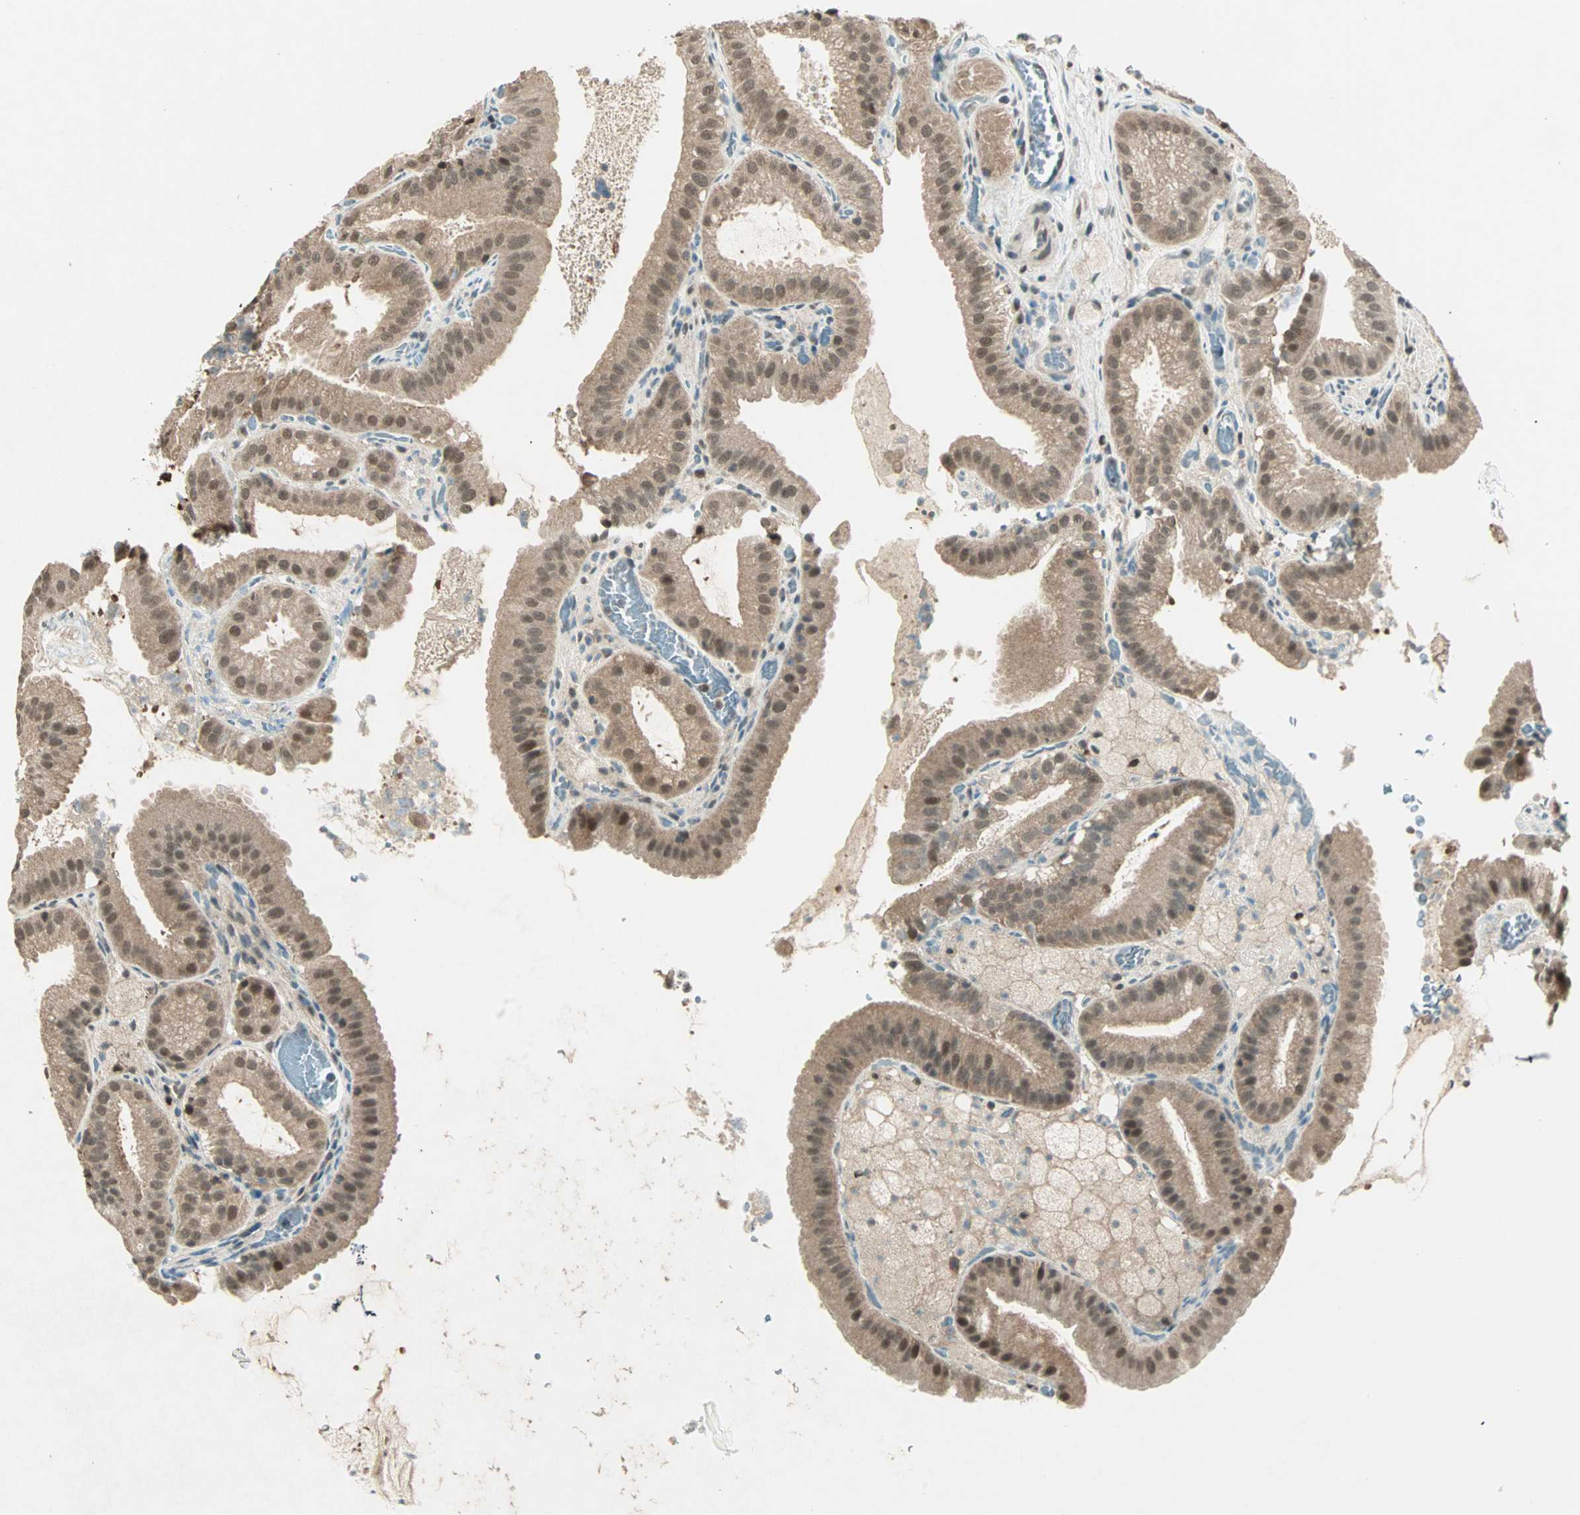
{"staining": {"intensity": "moderate", "quantity": ">75%", "location": "cytoplasmic/membranous,nuclear"}, "tissue": "gallbladder", "cell_type": "Glandular cells", "image_type": "normal", "snomed": [{"axis": "morphology", "description": "Normal tissue, NOS"}, {"axis": "topography", "description": "Gallbladder"}], "caption": "The micrograph exhibits a brown stain indicating the presence of a protein in the cytoplasmic/membranous,nuclear of glandular cells in gallbladder.", "gene": "ZNF701", "patient": {"sex": "male", "age": 54}}